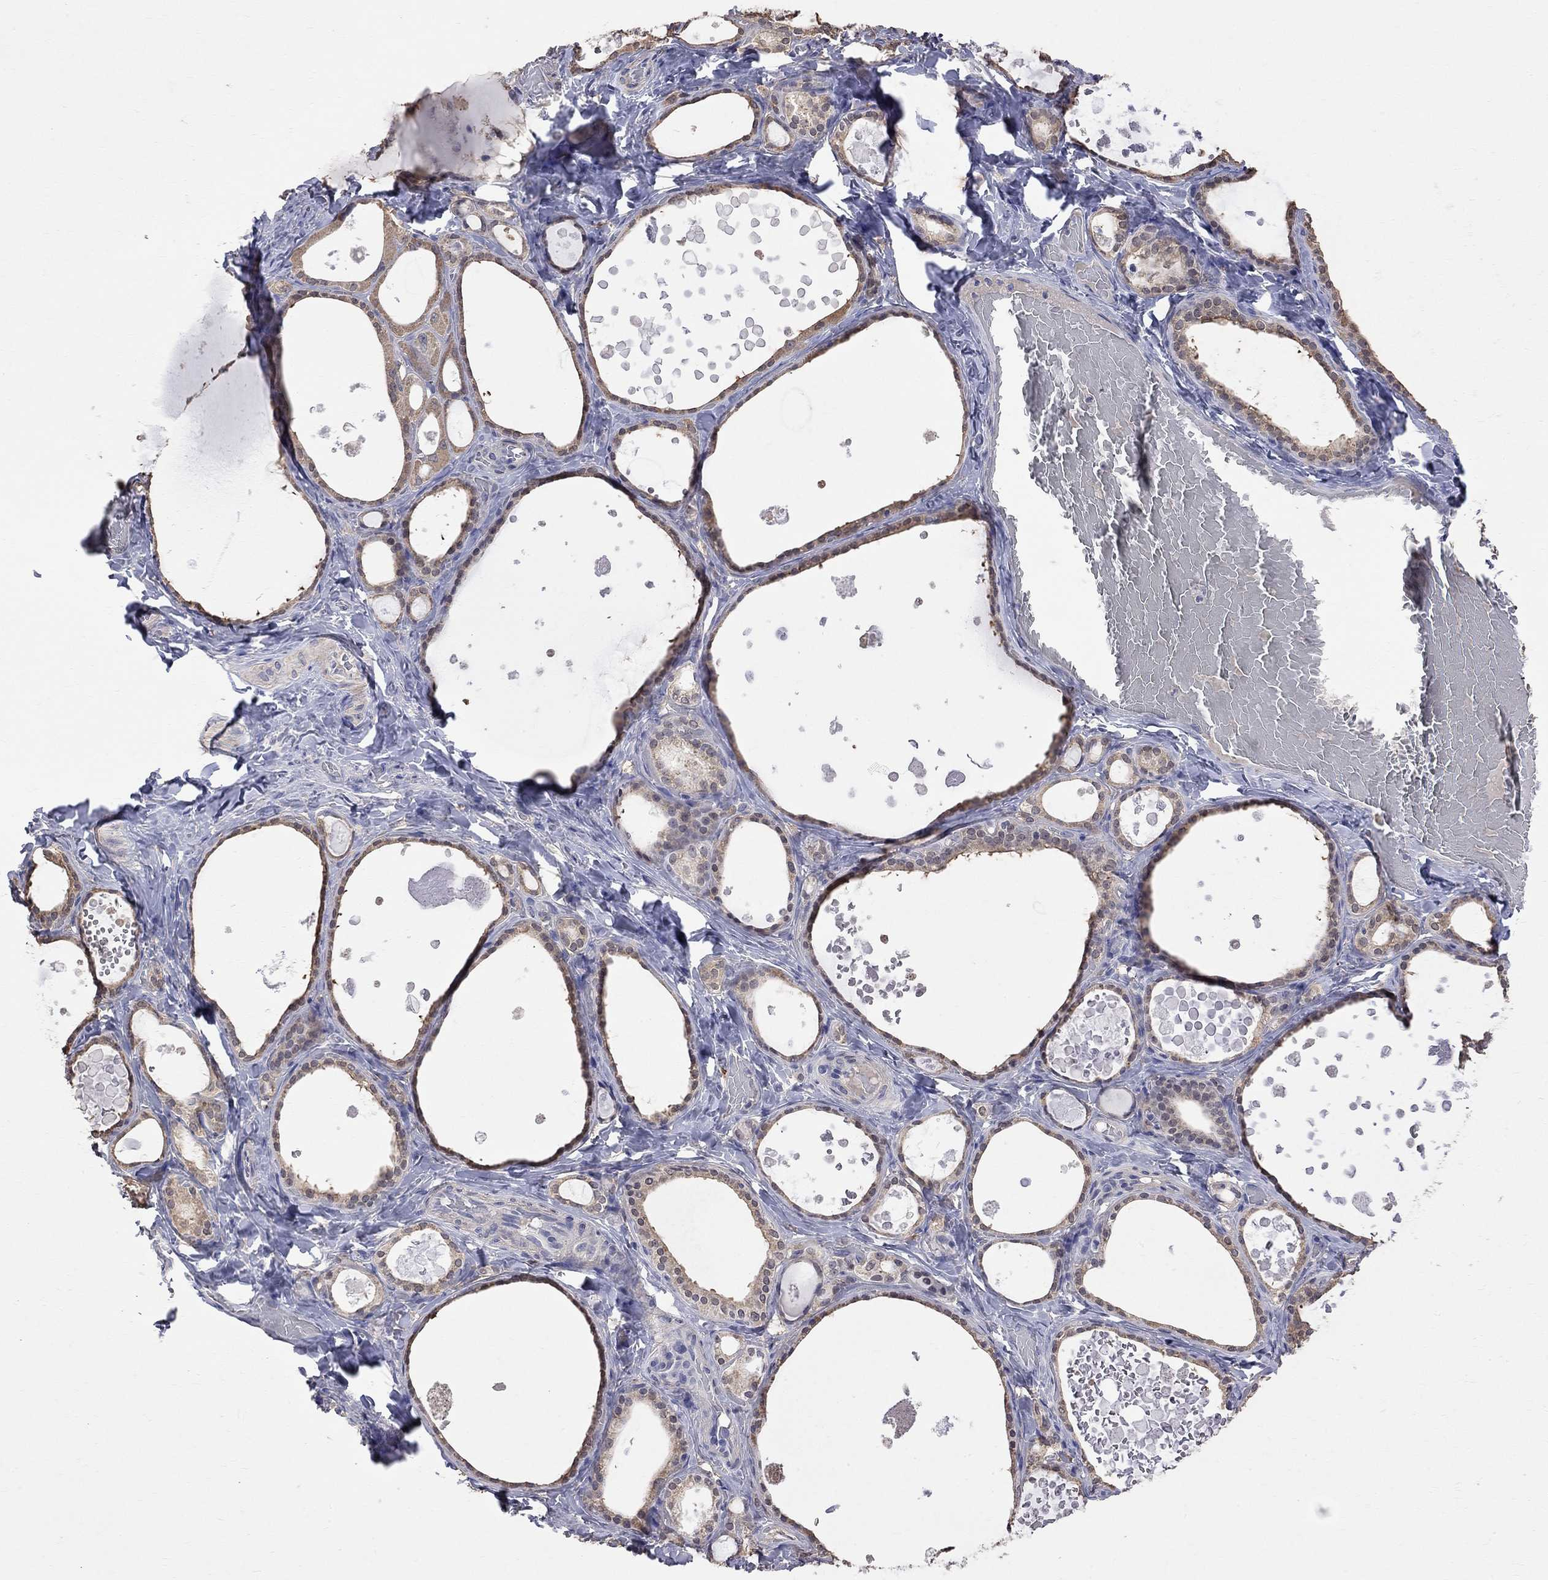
{"staining": {"intensity": "weak", "quantity": "25%-75%", "location": "cytoplasmic/membranous"}, "tissue": "thyroid gland", "cell_type": "Glandular cells", "image_type": "normal", "snomed": [{"axis": "morphology", "description": "Normal tissue, NOS"}, {"axis": "topography", "description": "Thyroid gland"}], "caption": "A brown stain highlights weak cytoplasmic/membranous expression of a protein in glandular cells of unremarkable human thyroid gland. (DAB (3,3'-diaminobenzidine) IHC with brightfield microscopy, high magnification).", "gene": "CKAP2", "patient": {"sex": "female", "age": 56}}